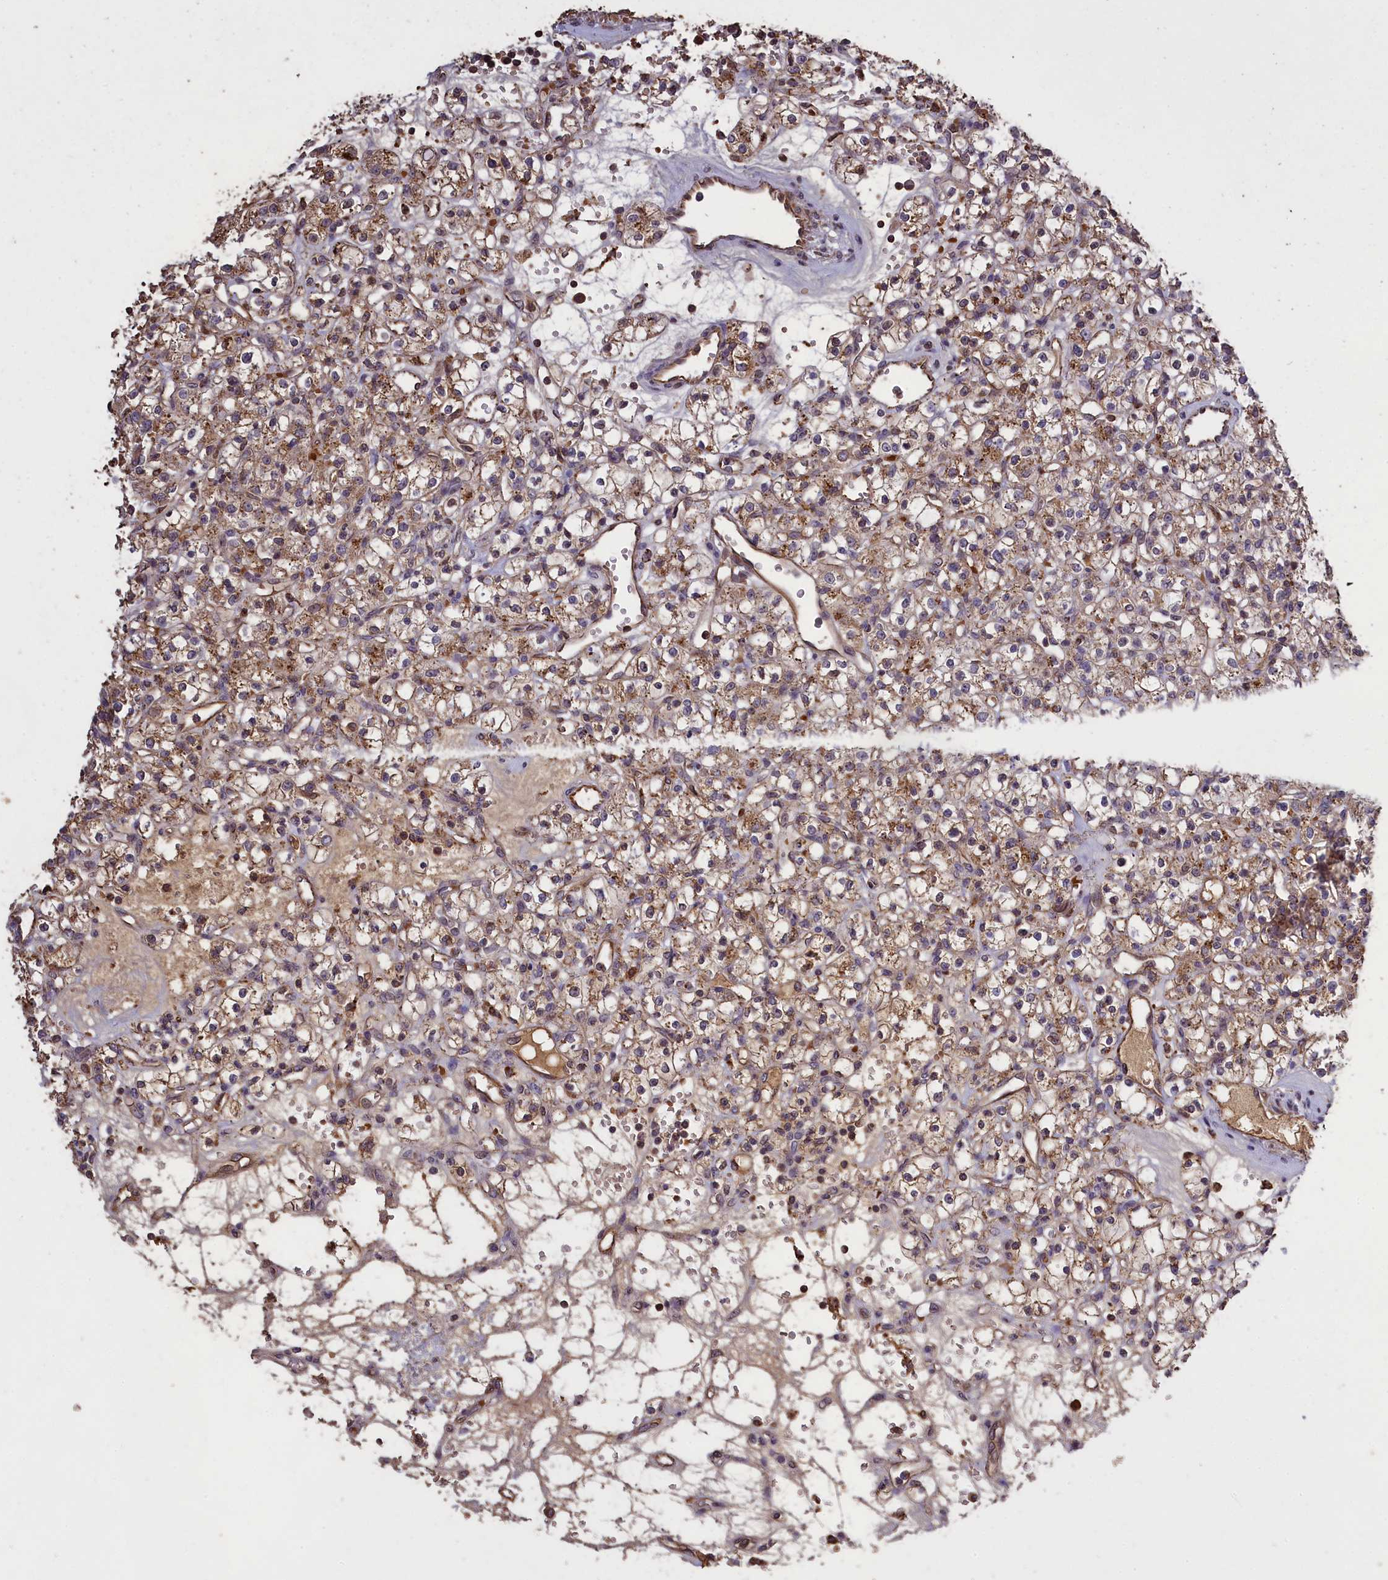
{"staining": {"intensity": "moderate", "quantity": "25%-75%", "location": "cytoplasmic/membranous"}, "tissue": "renal cancer", "cell_type": "Tumor cells", "image_type": "cancer", "snomed": [{"axis": "morphology", "description": "Adenocarcinoma, NOS"}, {"axis": "topography", "description": "Kidney"}], "caption": "Adenocarcinoma (renal) stained with a brown dye displays moderate cytoplasmic/membranous positive staining in approximately 25%-75% of tumor cells.", "gene": "CLRN2", "patient": {"sex": "female", "age": 59}}